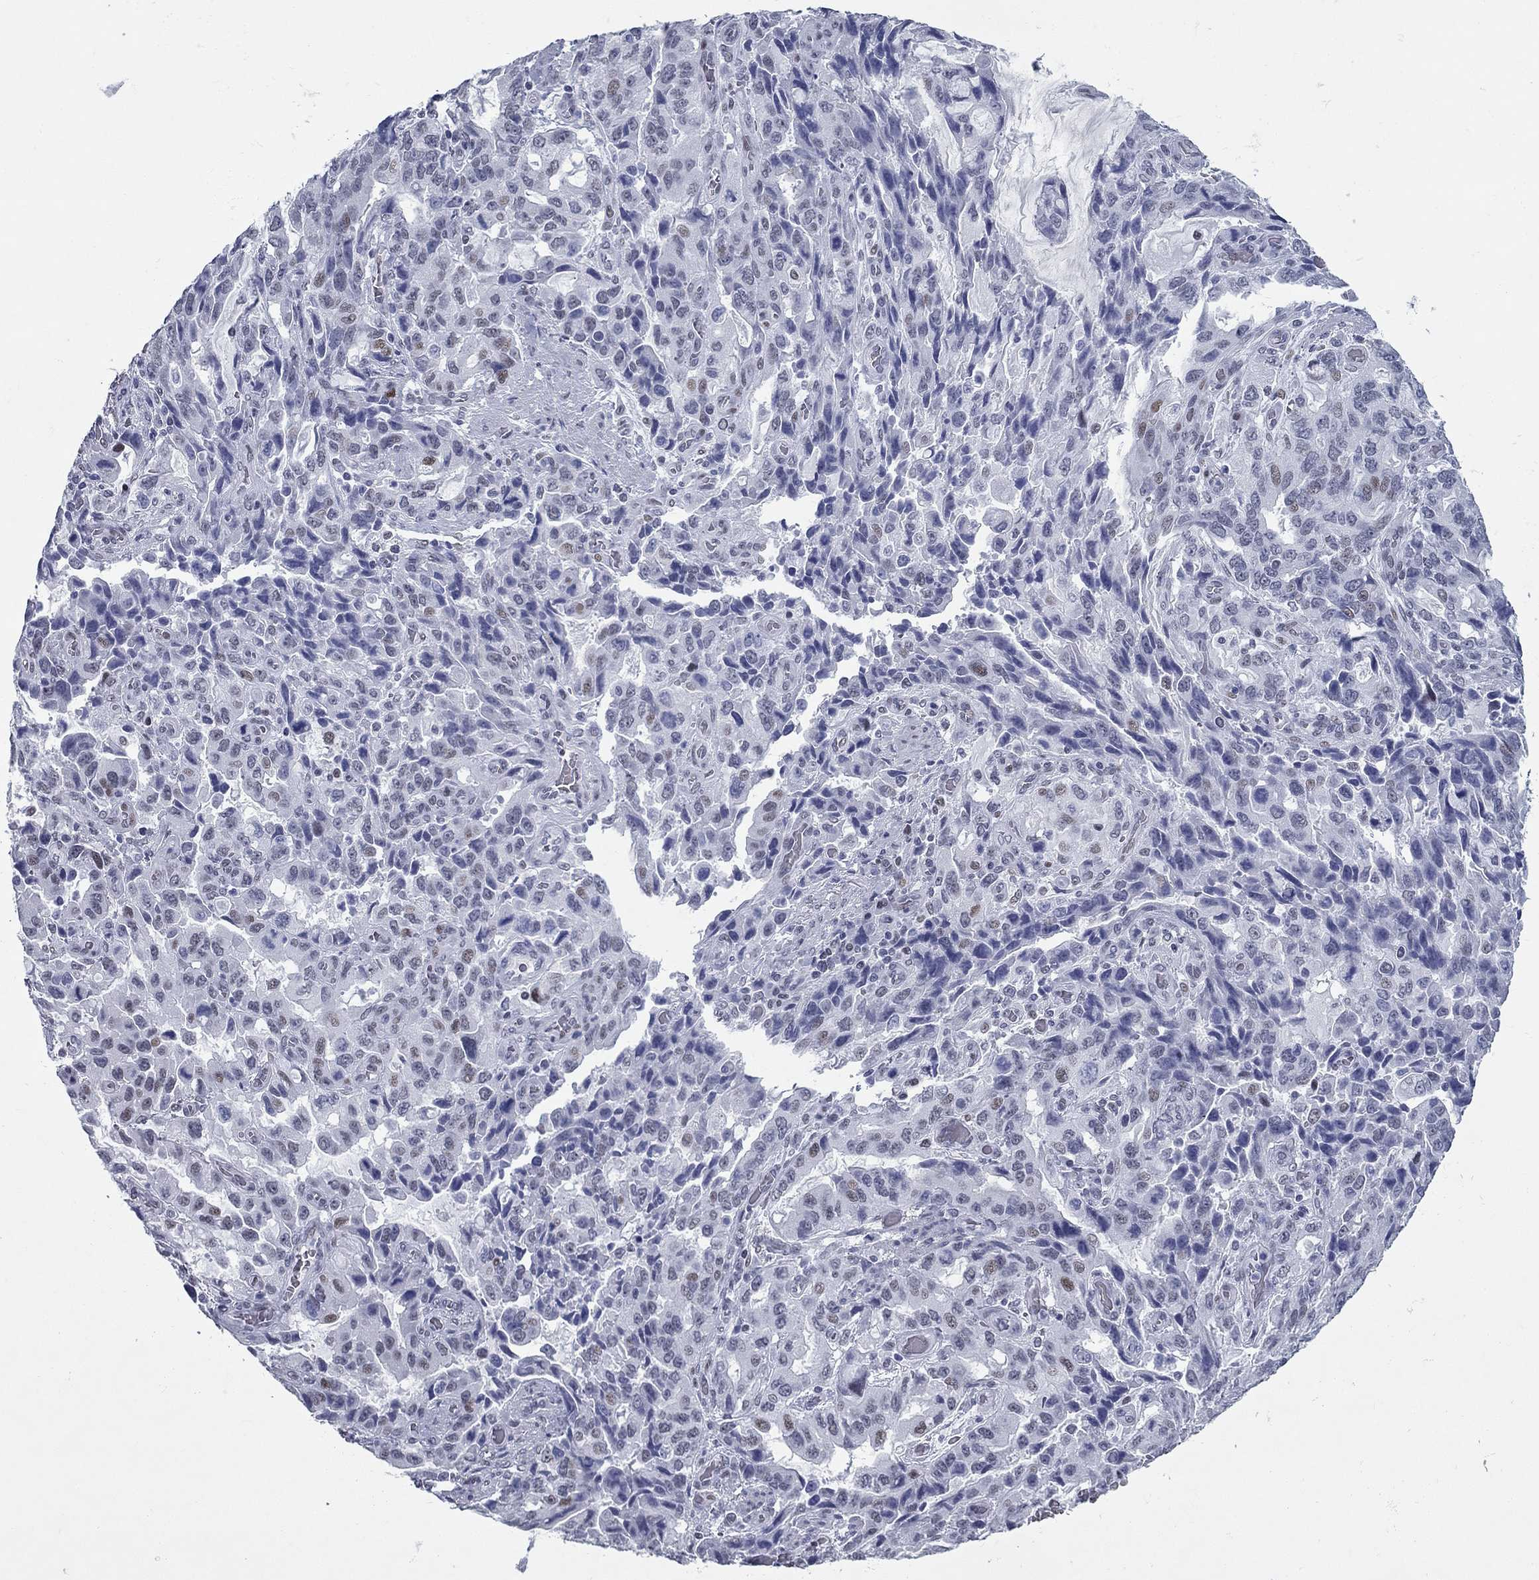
{"staining": {"intensity": "moderate", "quantity": "<25%", "location": "nuclear"}, "tissue": "stomach cancer", "cell_type": "Tumor cells", "image_type": "cancer", "snomed": [{"axis": "morphology", "description": "Adenocarcinoma, NOS"}, {"axis": "topography", "description": "Stomach, upper"}], "caption": "Brown immunohistochemical staining in adenocarcinoma (stomach) reveals moderate nuclear positivity in approximately <25% of tumor cells.", "gene": "ASF1B", "patient": {"sex": "male", "age": 85}}